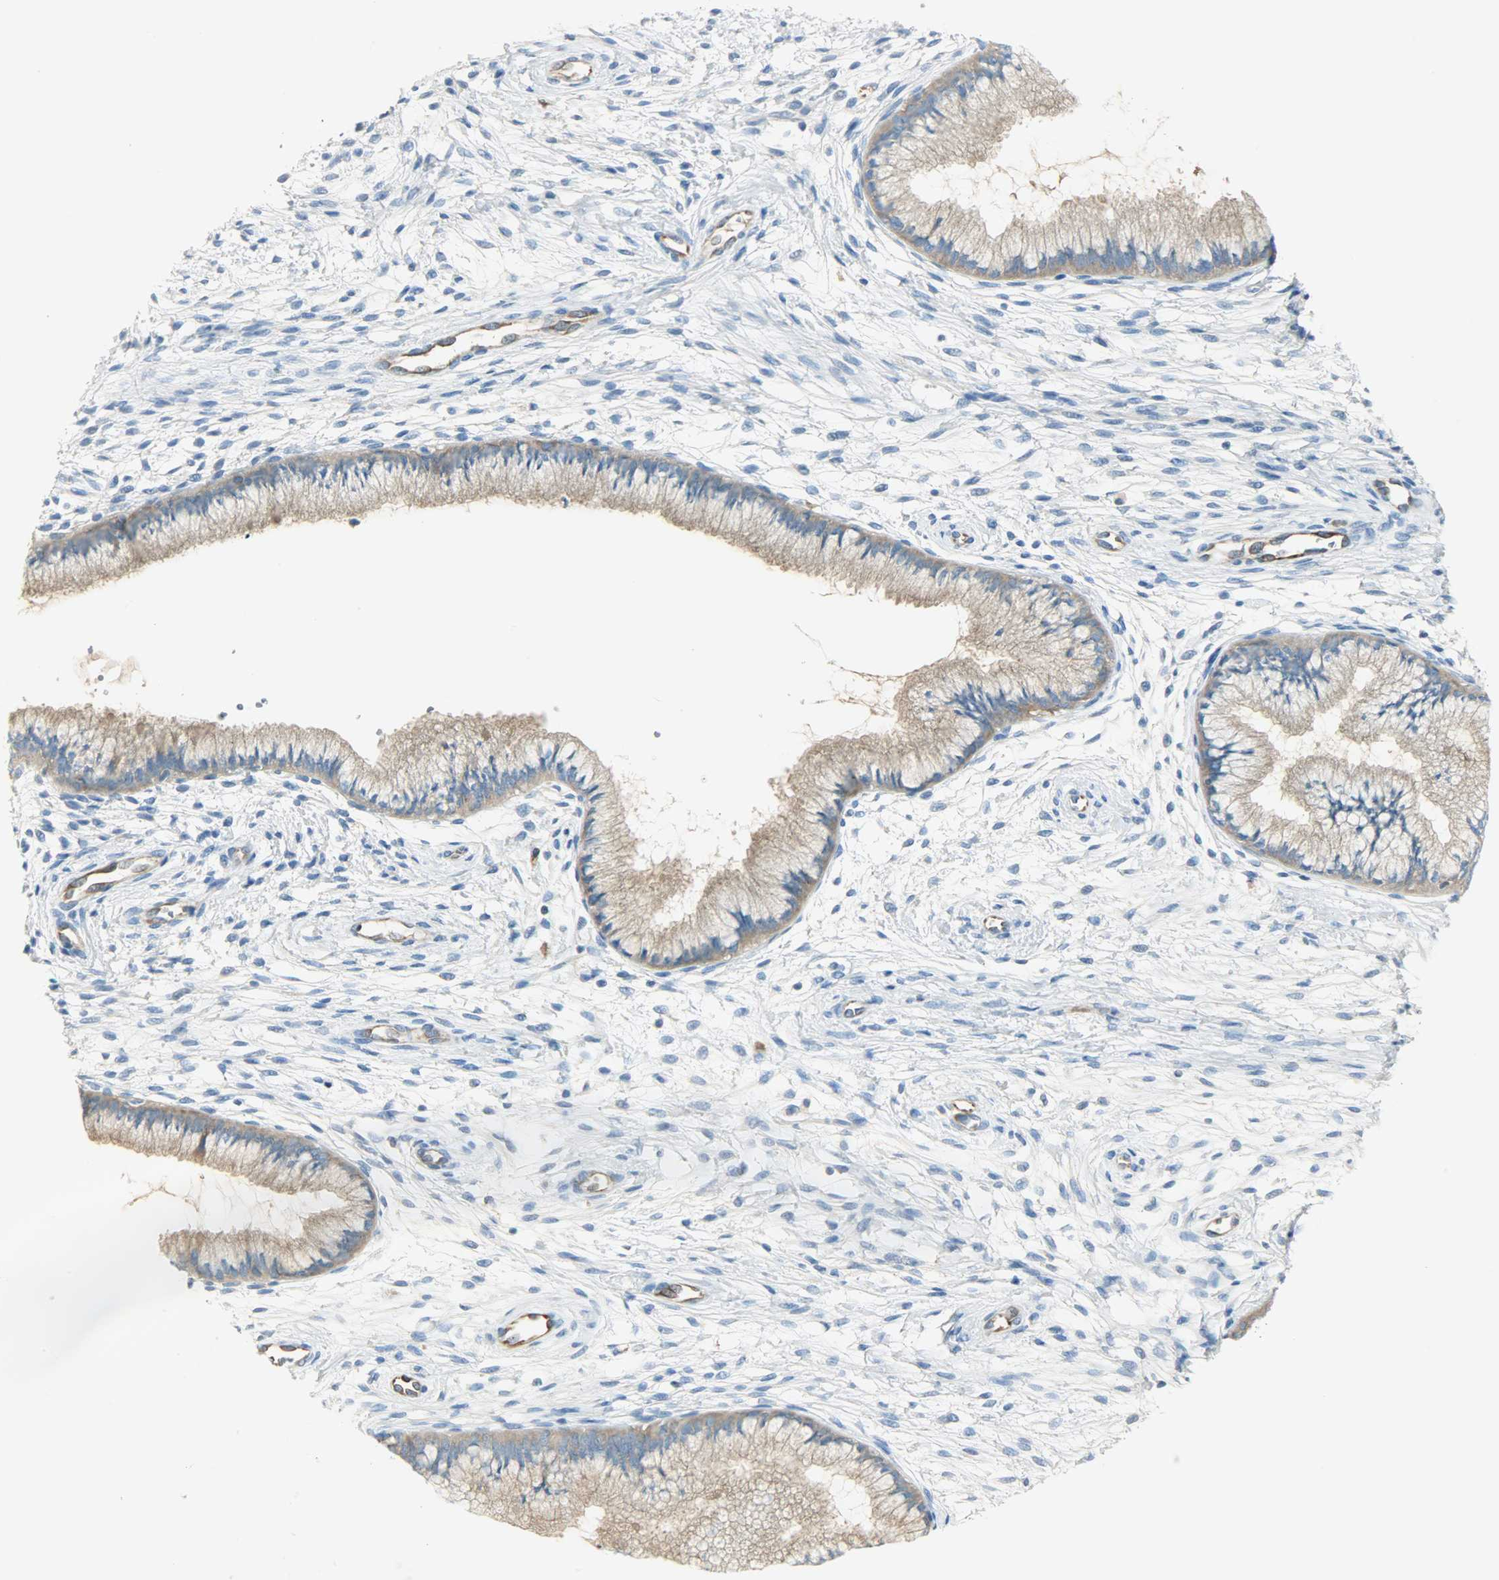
{"staining": {"intensity": "moderate", "quantity": ">75%", "location": "cytoplasmic/membranous"}, "tissue": "cervix", "cell_type": "Glandular cells", "image_type": "normal", "snomed": [{"axis": "morphology", "description": "Normal tissue, NOS"}, {"axis": "topography", "description": "Cervix"}], "caption": "The photomicrograph displays a brown stain indicating the presence of a protein in the cytoplasmic/membranous of glandular cells in cervix. (Stains: DAB (3,3'-diaminobenzidine) in brown, nuclei in blue, Microscopy: brightfield microscopy at high magnification).", "gene": "WARS1", "patient": {"sex": "female", "age": 39}}